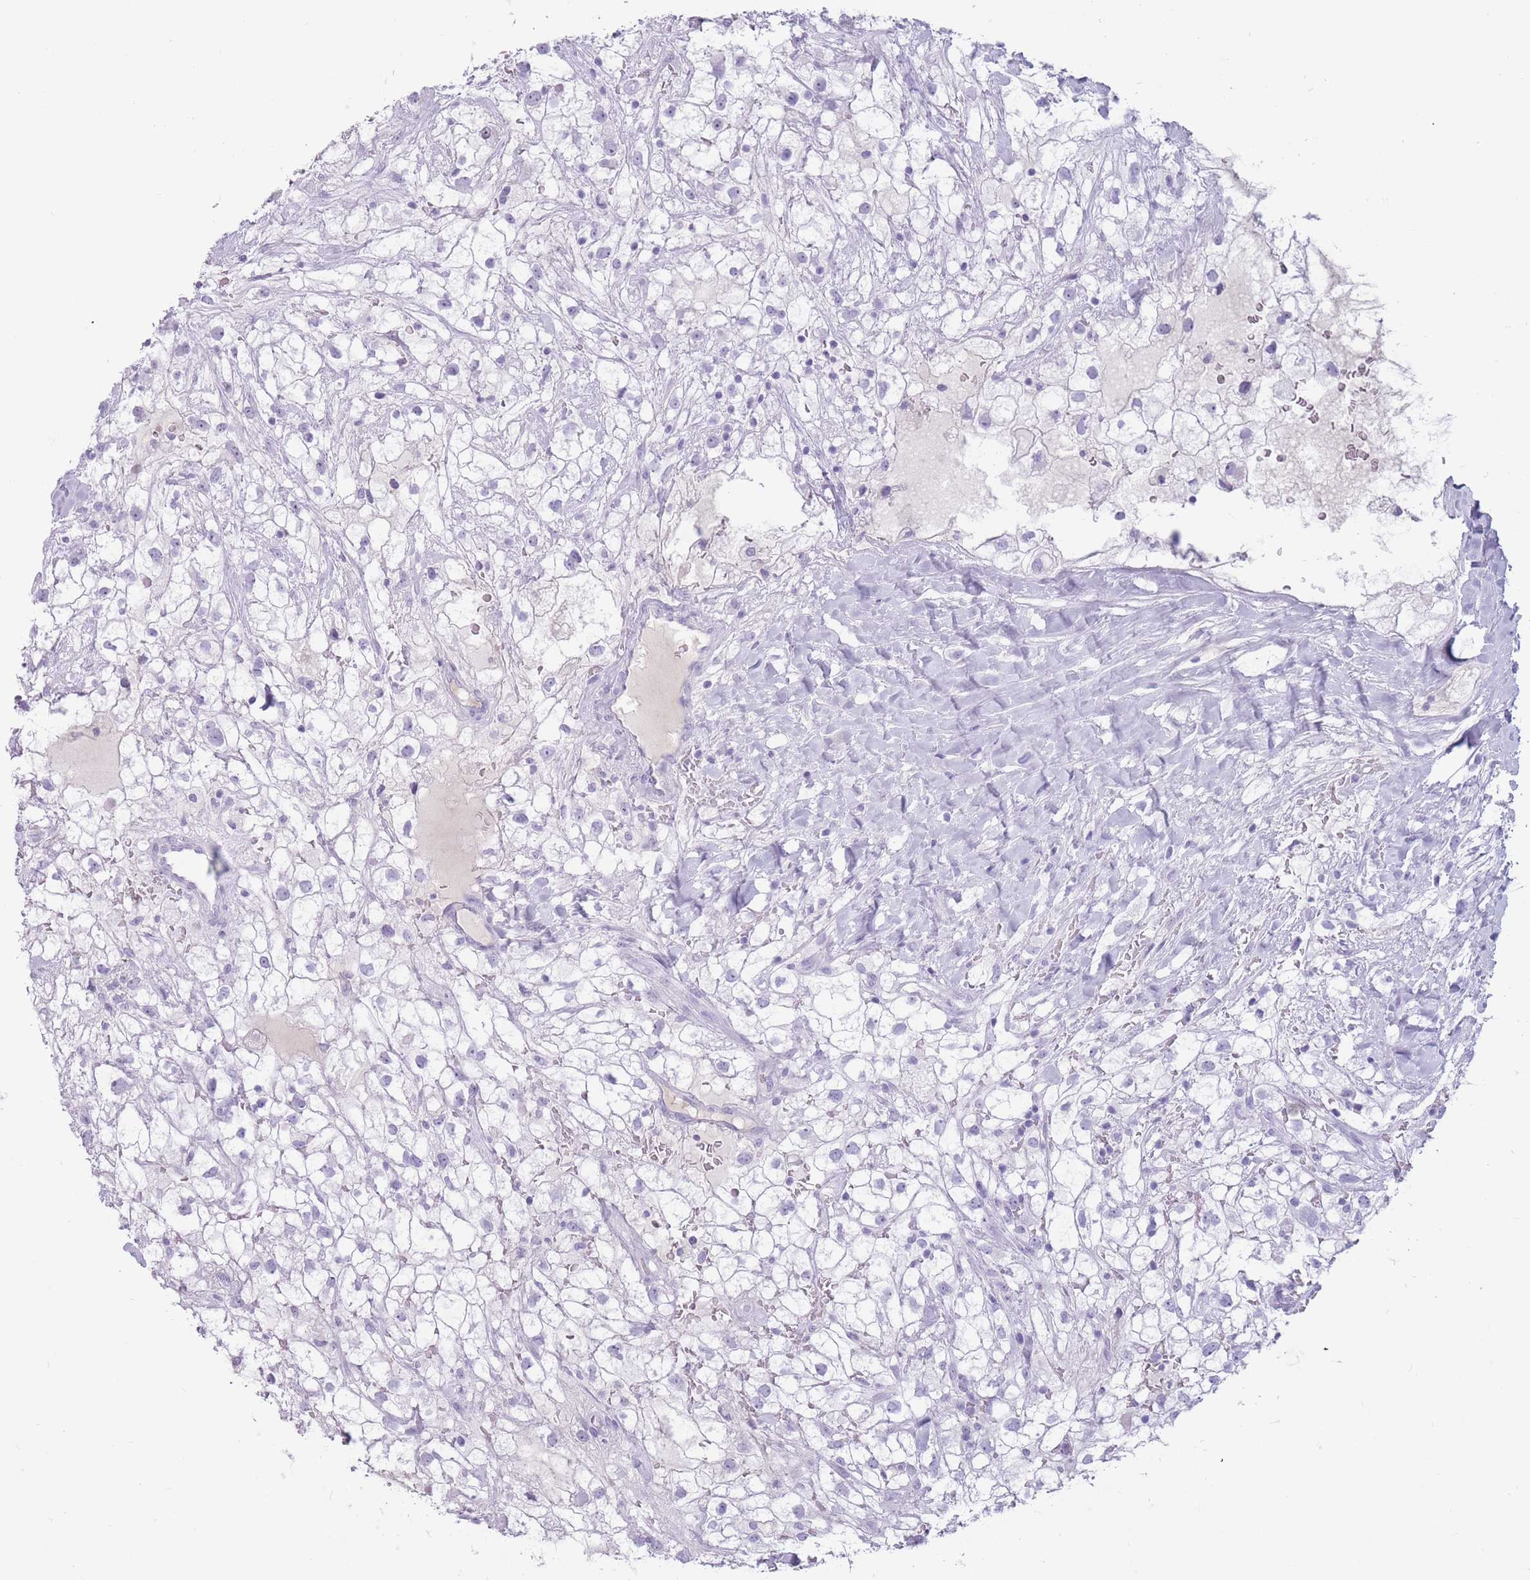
{"staining": {"intensity": "negative", "quantity": "none", "location": "none"}, "tissue": "renal cancer", "cell_type": "Tumor cells", "image_type": "cancer", "snomed": [{"axis": "morphology", "description": "Adenocarcinoma, NOS"}, {"axis": "topography", "description": "Kidney"}], "caption": "Human adenocarcinoma (renal) stained for a protein using immunohistochemistry displays no staining in tumor cells.", "gene": "PNMA3", "patient": {"sex": "male", "age": 59}}